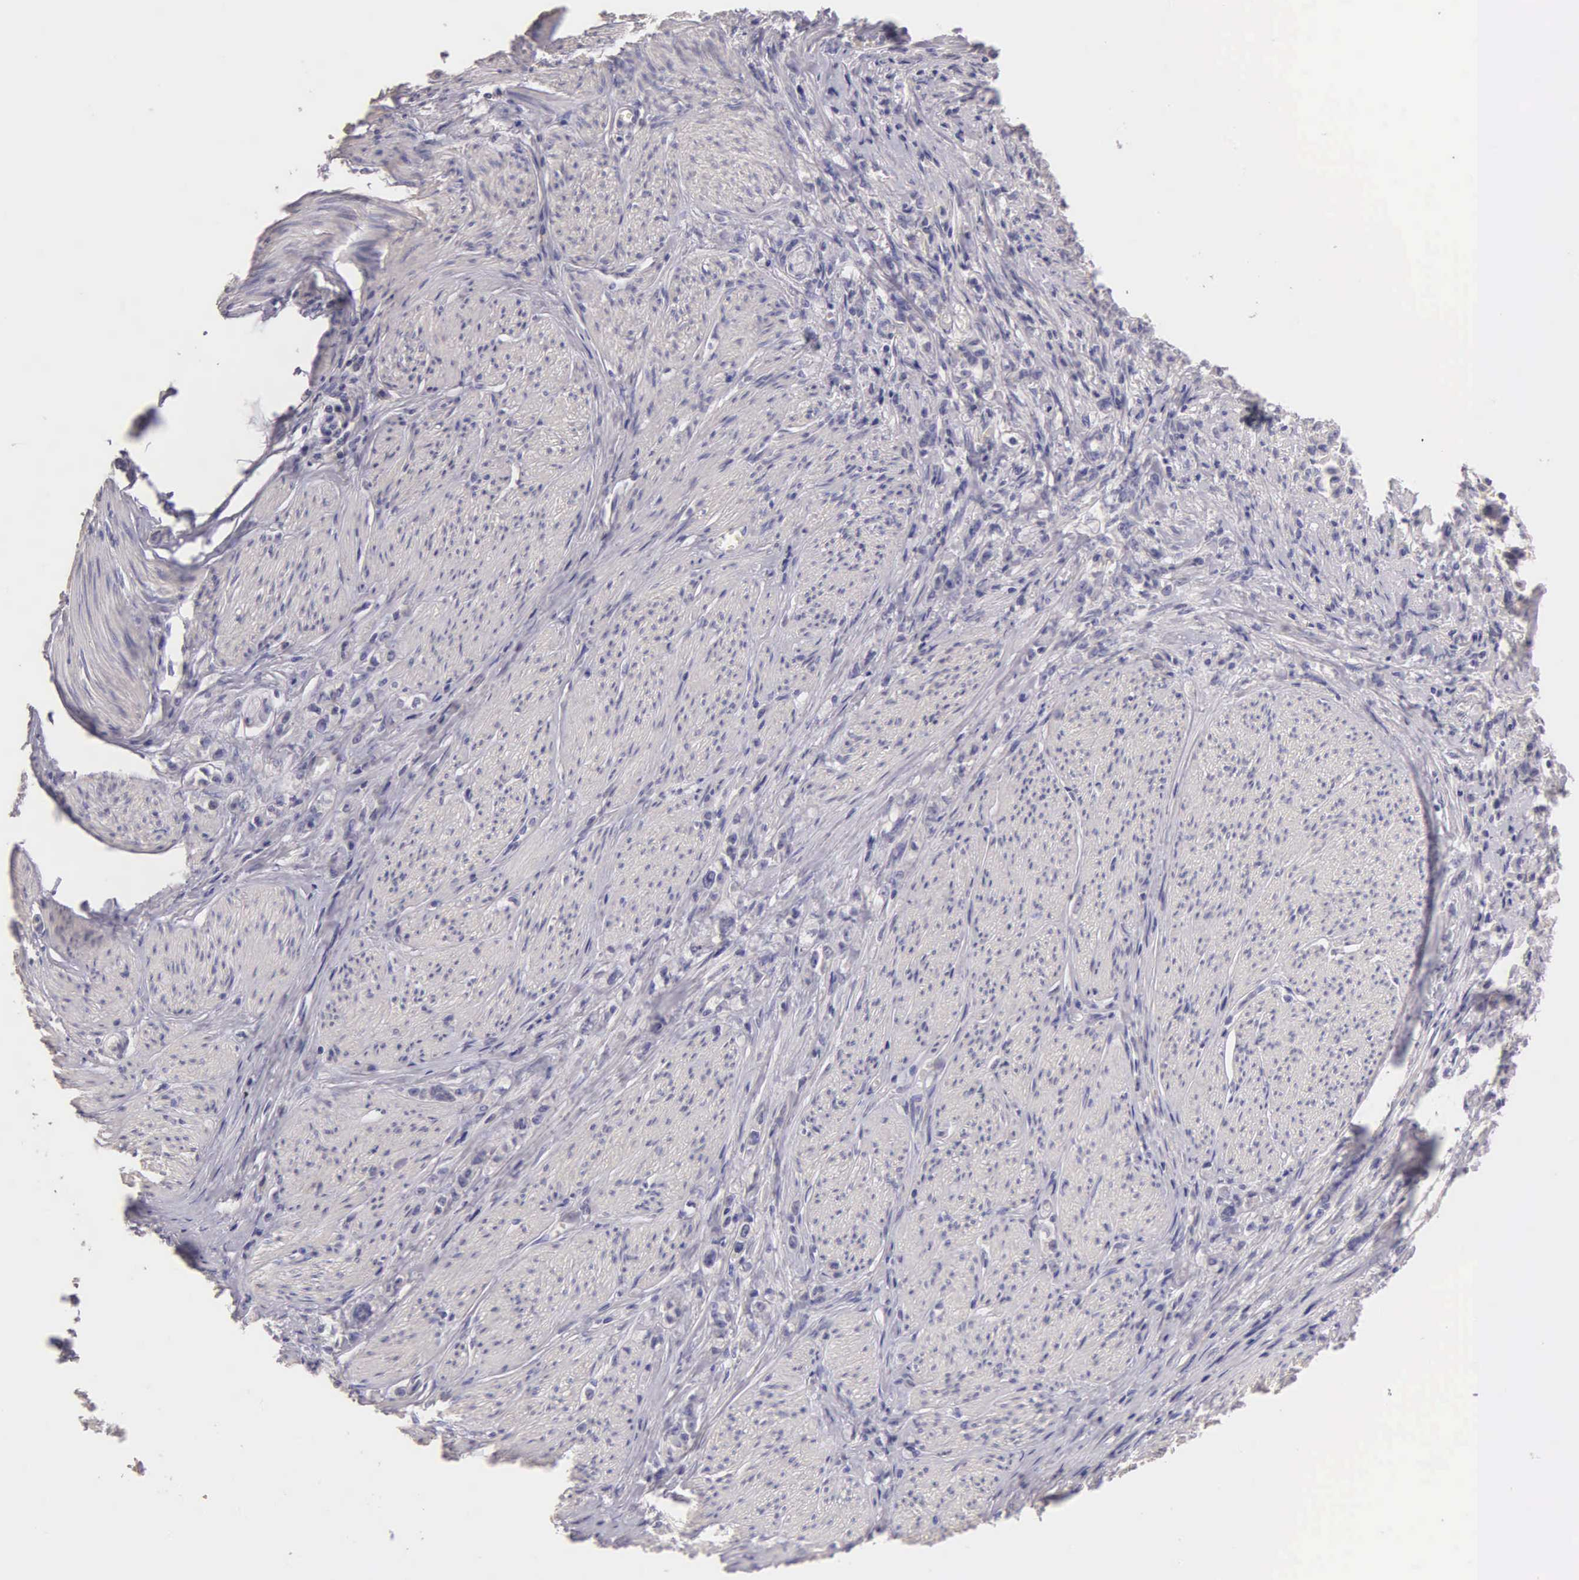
{"staining": {"intensity": "negative", "quantity": "none", "location": "none"}, "tissue": "stomach cancer", "cell_type": "Tumor cells", "image_type": "cancer", "snomed": [{"axis": "morphology", "description": "Adenocarcinoma, NOS"}, {"axis": "topography", "description": "Stomach"}], "caption": "This histopathology image is of stomach adenocarcinoma stained with IHC to label a protein in brown with the nuclei are counter-stained blue. There is no positivity in tumor cells. The staining is performed using DAB brown chromogen with nuclei counter-stained in using hematoxylin.", "gene": "ESR1", "patient": {"sex": "male", "age": 72}}